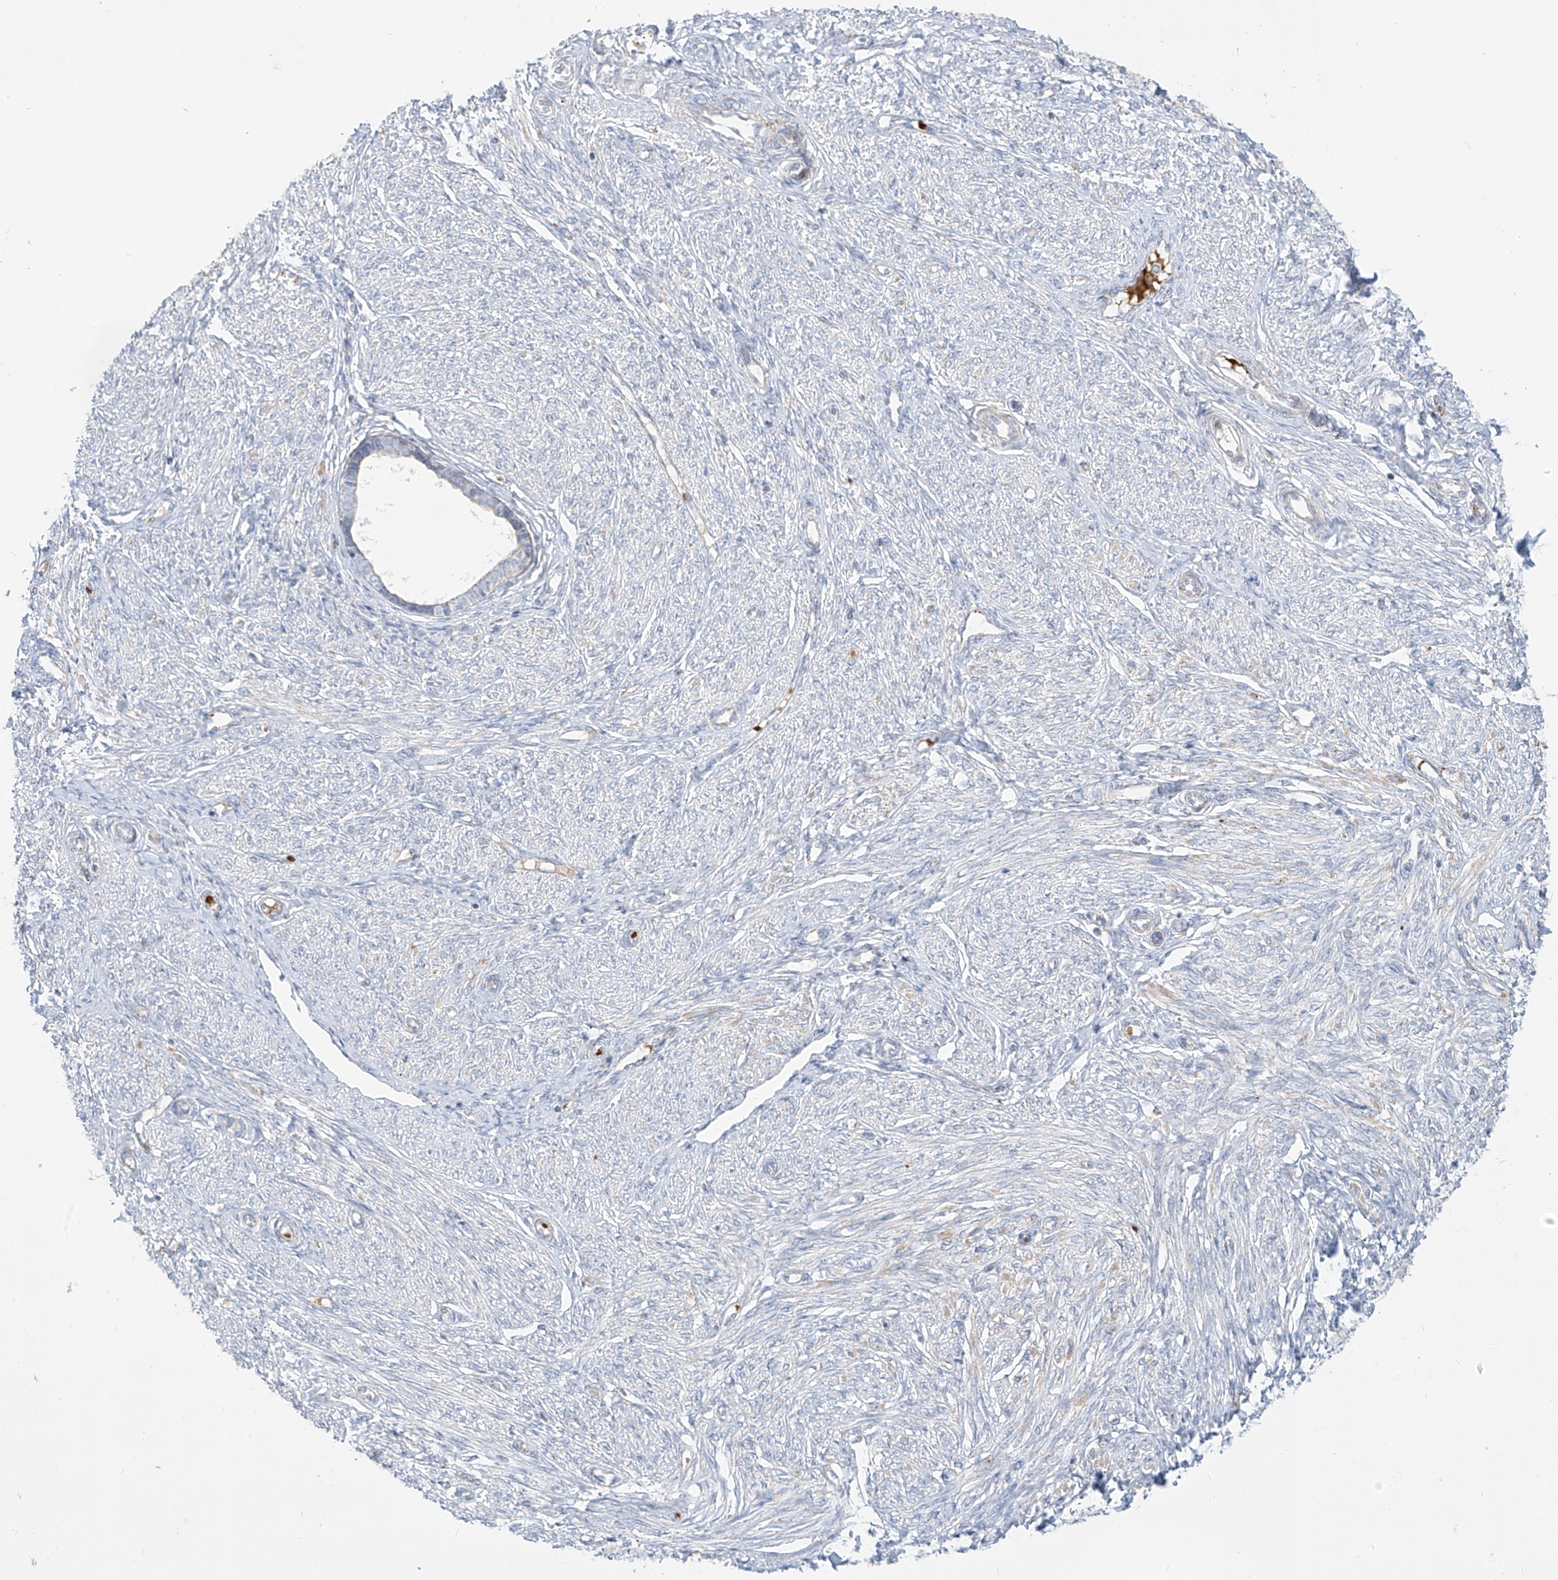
{"staining": {"intensity": "negative", "quantity": "none", "location": "none"}, "tissue": "endometrium", "cell_type": "Cells in endometrial stroma", "image_type": "normal", "snomed": [{"axis": "morphology", "description": "Normal tissue, NOS"}, {"axis": "topography", "description": "Endometrium"}], "caption": "Immunohistochemistry (IHC) histopathology image of unremarkable endometrium: human endometrium stained with DAB (3,3'-diaminobenzidine) reveals no significant protein positivity in cells in endometrial stroma. (DAB IHC with hematoxylin counter stain).", "gene": "ARHGEF40", "patient": {"sex": "female", "age": 72}}